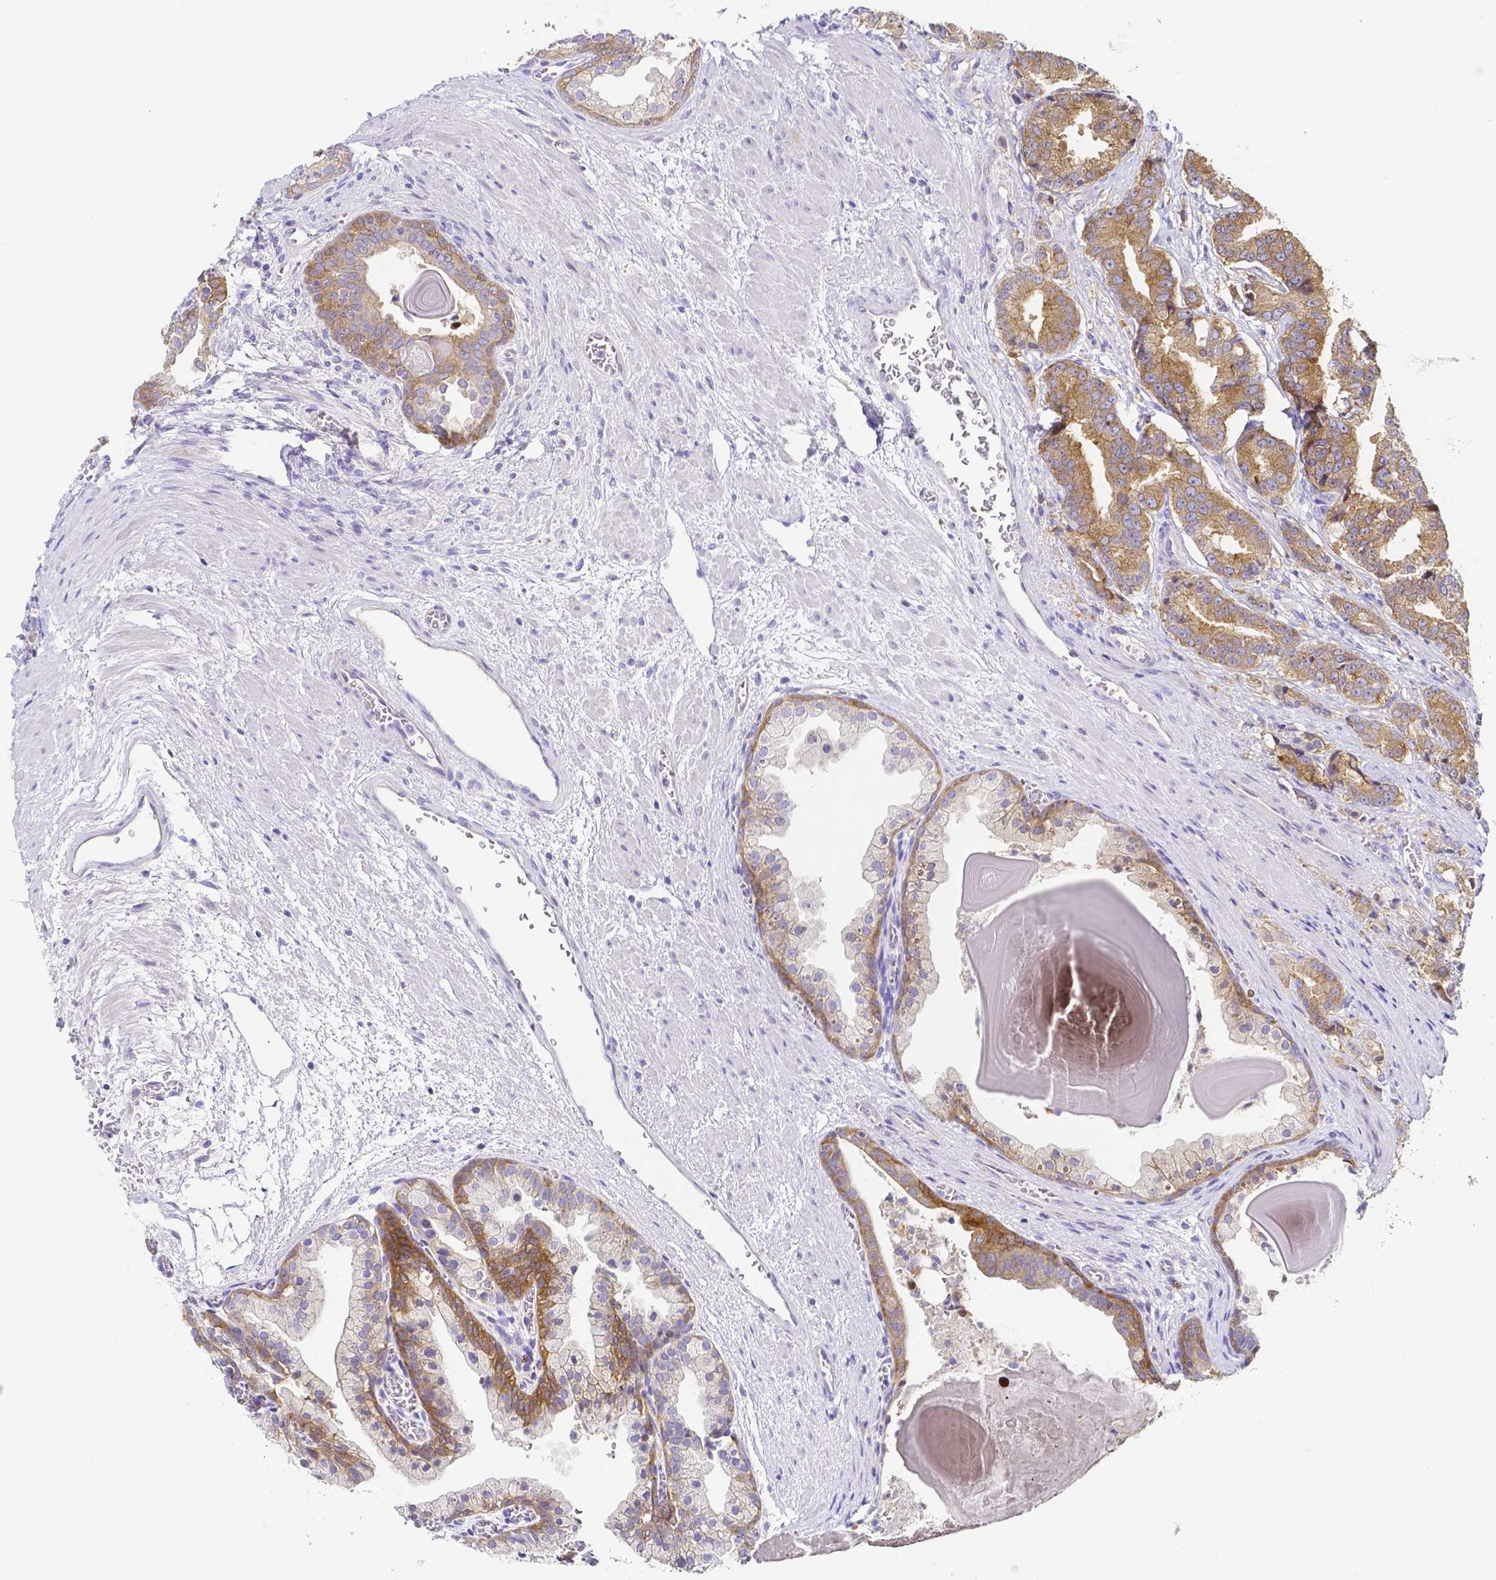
{"staining": {"intensity": "moderate", "quantity": ">75%", "location": "cytoplasmic/membranous"}, "tissue": "prostate cancer", "cell_type": "Tumor cells", "image_type": "cancer", "snomed": [{"axis": "morphology", "description": "Adenocarcinoma, High grade"}, {"axis": "topography", "description": "Prostate and seminal vesicle, NOS"}], "caption": "Prostate cancer (adenocarcinoma (high-grade)) stained with IHC reveals moderate cytoplasmic/membranous positivity in approximately >75% of tumor cells.", "gene": "PKP3", "patient": {"sex": "male", "age": 61}}